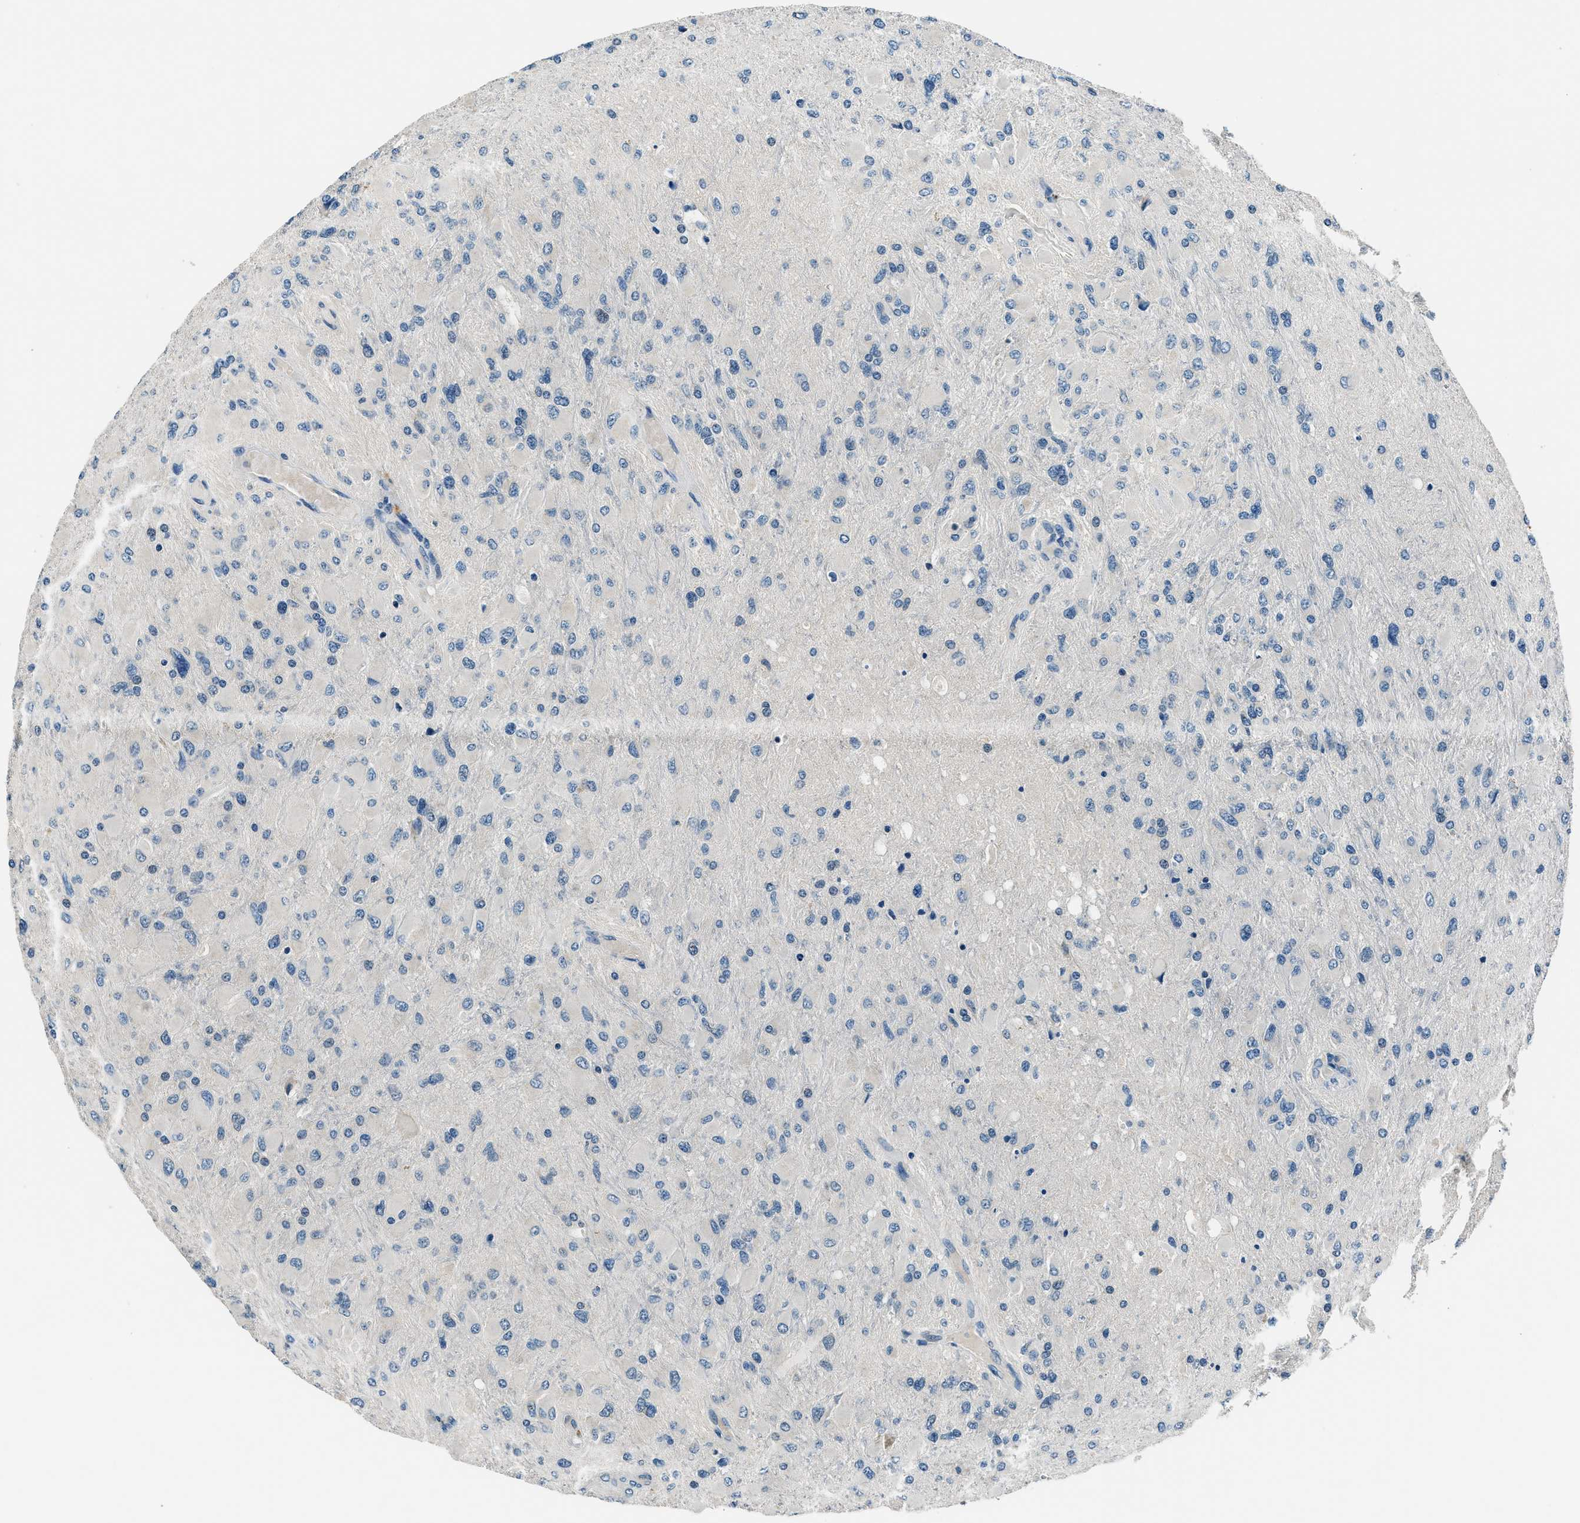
{"staining": {"intensity": "negative", "quantity": "none", "location": "none"}, "tissue": "glioma", "cell_type": "Tumor cells", "image_type": "cancer", "snomed": [{"axis": "morphology", "description": "Glioma, malignant, High grade"}, {"axis": "topography", "description": "Cerebral cortex"}], "caption": "An IHC histopathology image of glioma is shown. There is no staining in tumor cells of glioma.", "gene": "NME8", "patient": {"sex": "female", "age": 36}}